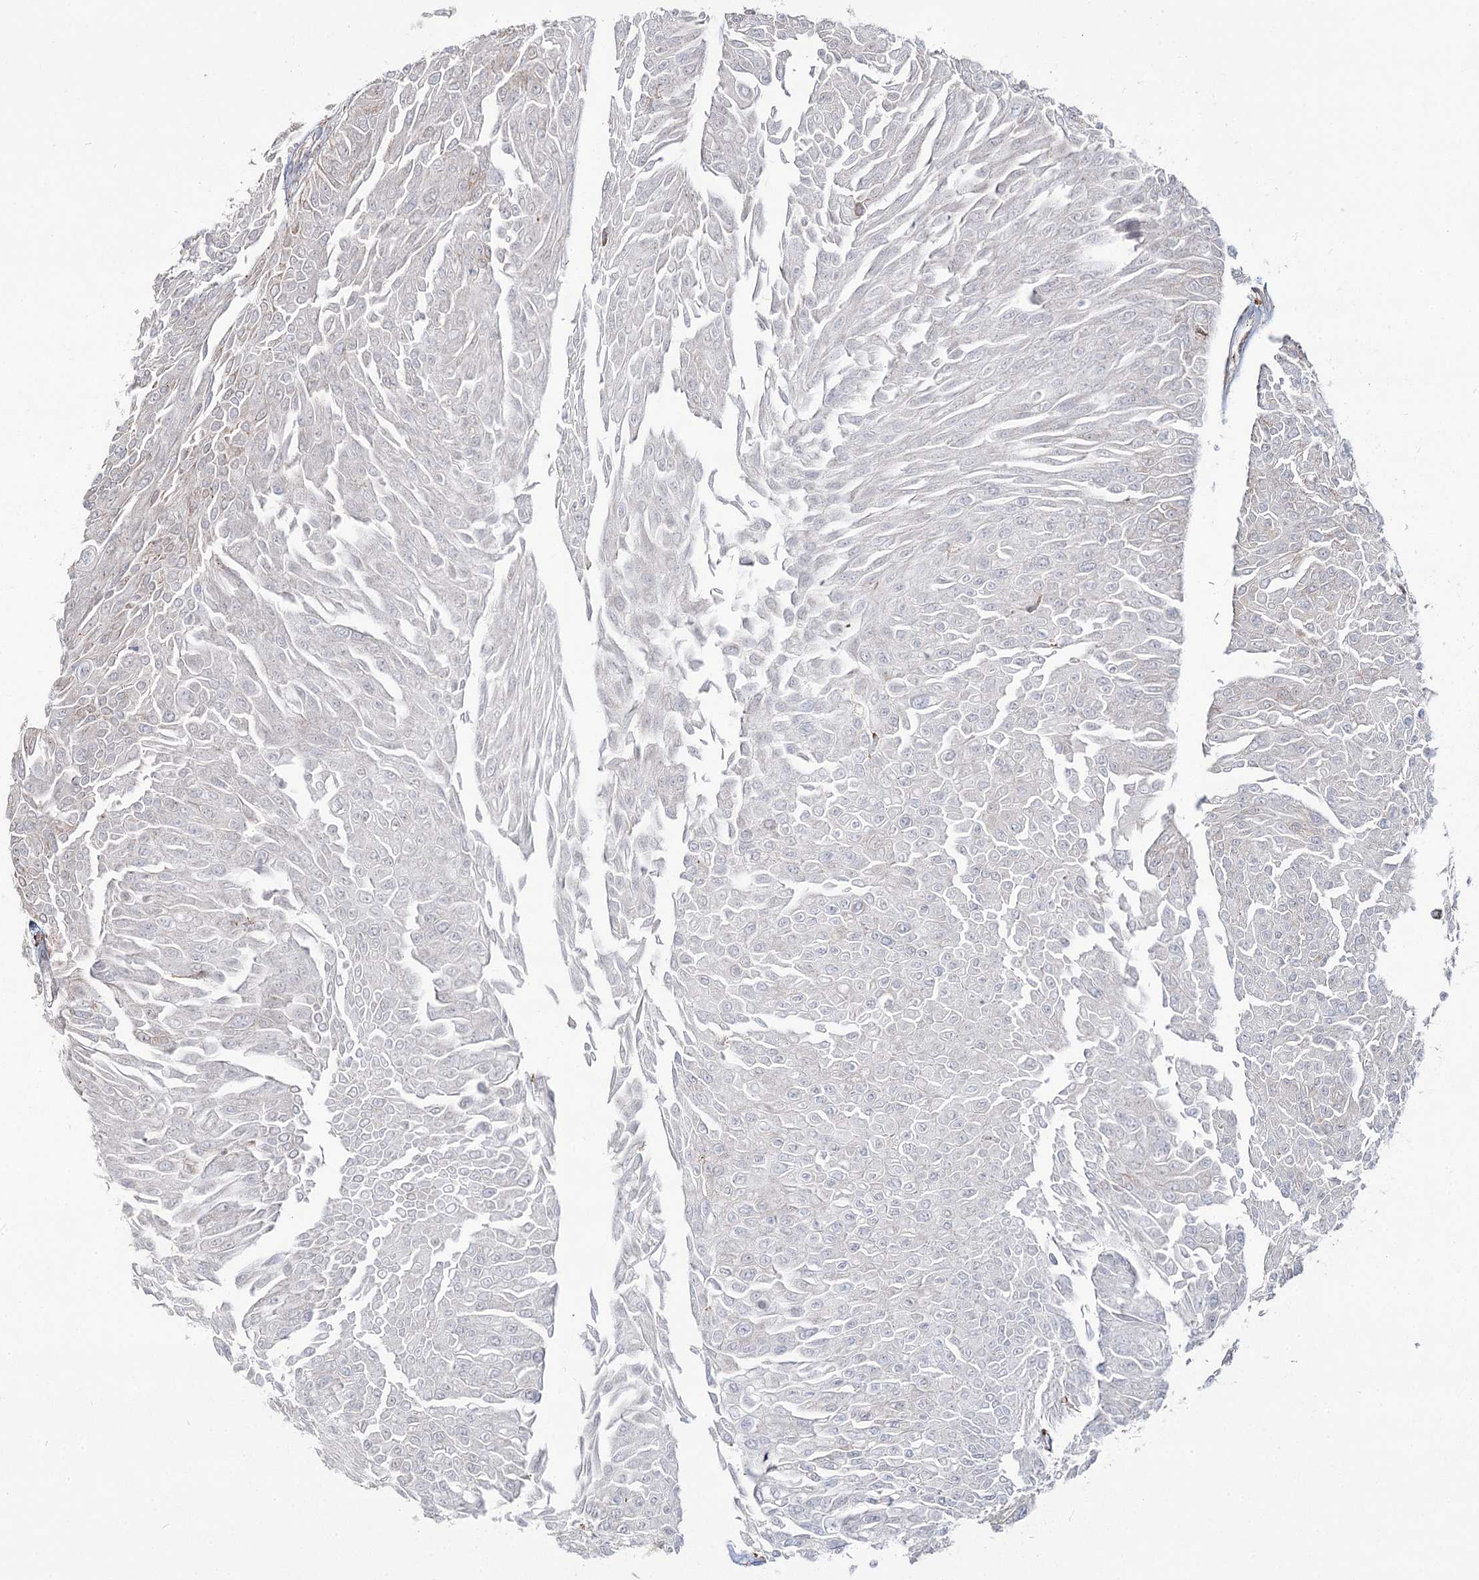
{"staining": {"intensity": "negative", "quantity": "none", "location": "none"}, "tissue": "urothelial cancer", "cell_type": "Tumor cells", "image_type": "cancer", "snomed": [{"axis": "morphology", "description": "Urothelial carcinoma, Low grade"}, {"axis": "topography", "description": "Urinary bladder"}], "caption": "The histopathology image displays no significant expression in tumor cells of urothelial cancer.", "gene": "ZCCHC9", "patient": {"sex": "male", "age": 67}}